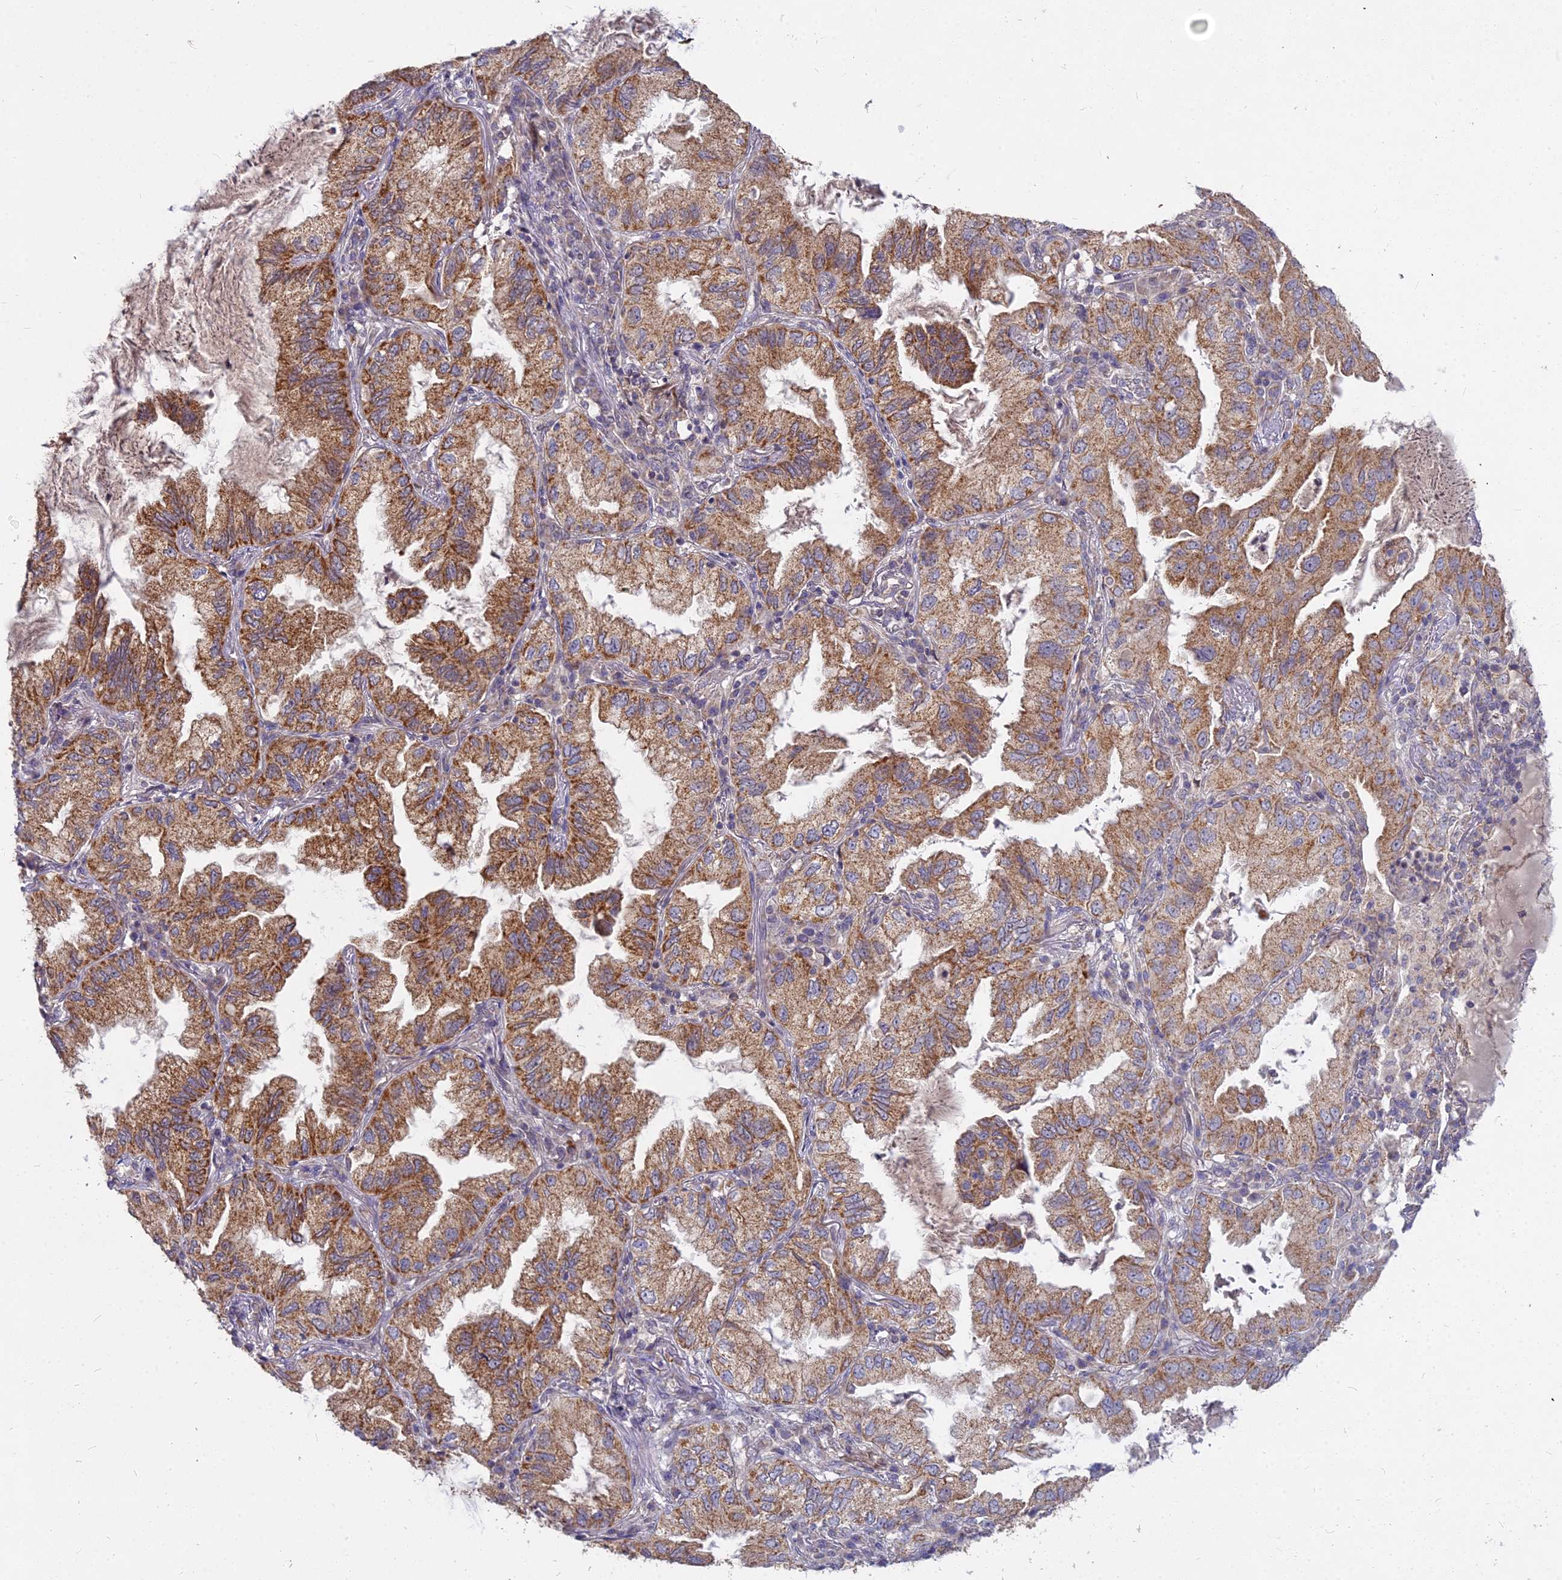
{"staining": {"intensity": "strong", "quantity": ">75%", "location": "cytoplasmic/membranous"}, "tissue": "lung cancer", "cell_type": "Tumor cells", "image_type": "cancer", "snomed": [{"axis": "morphology", "description": "Adenocarcinoma, NOS"}, {"axis": "topography", "description": "Lung"}], "caption": "Tumor cells show high levels of strong cytoplasmic/membranous positivity in approximately >75% of cells in human lung cancer (adenocarcinoma).", "gene": "MICU2", "patient": {"sex": "female", "age": 69}}